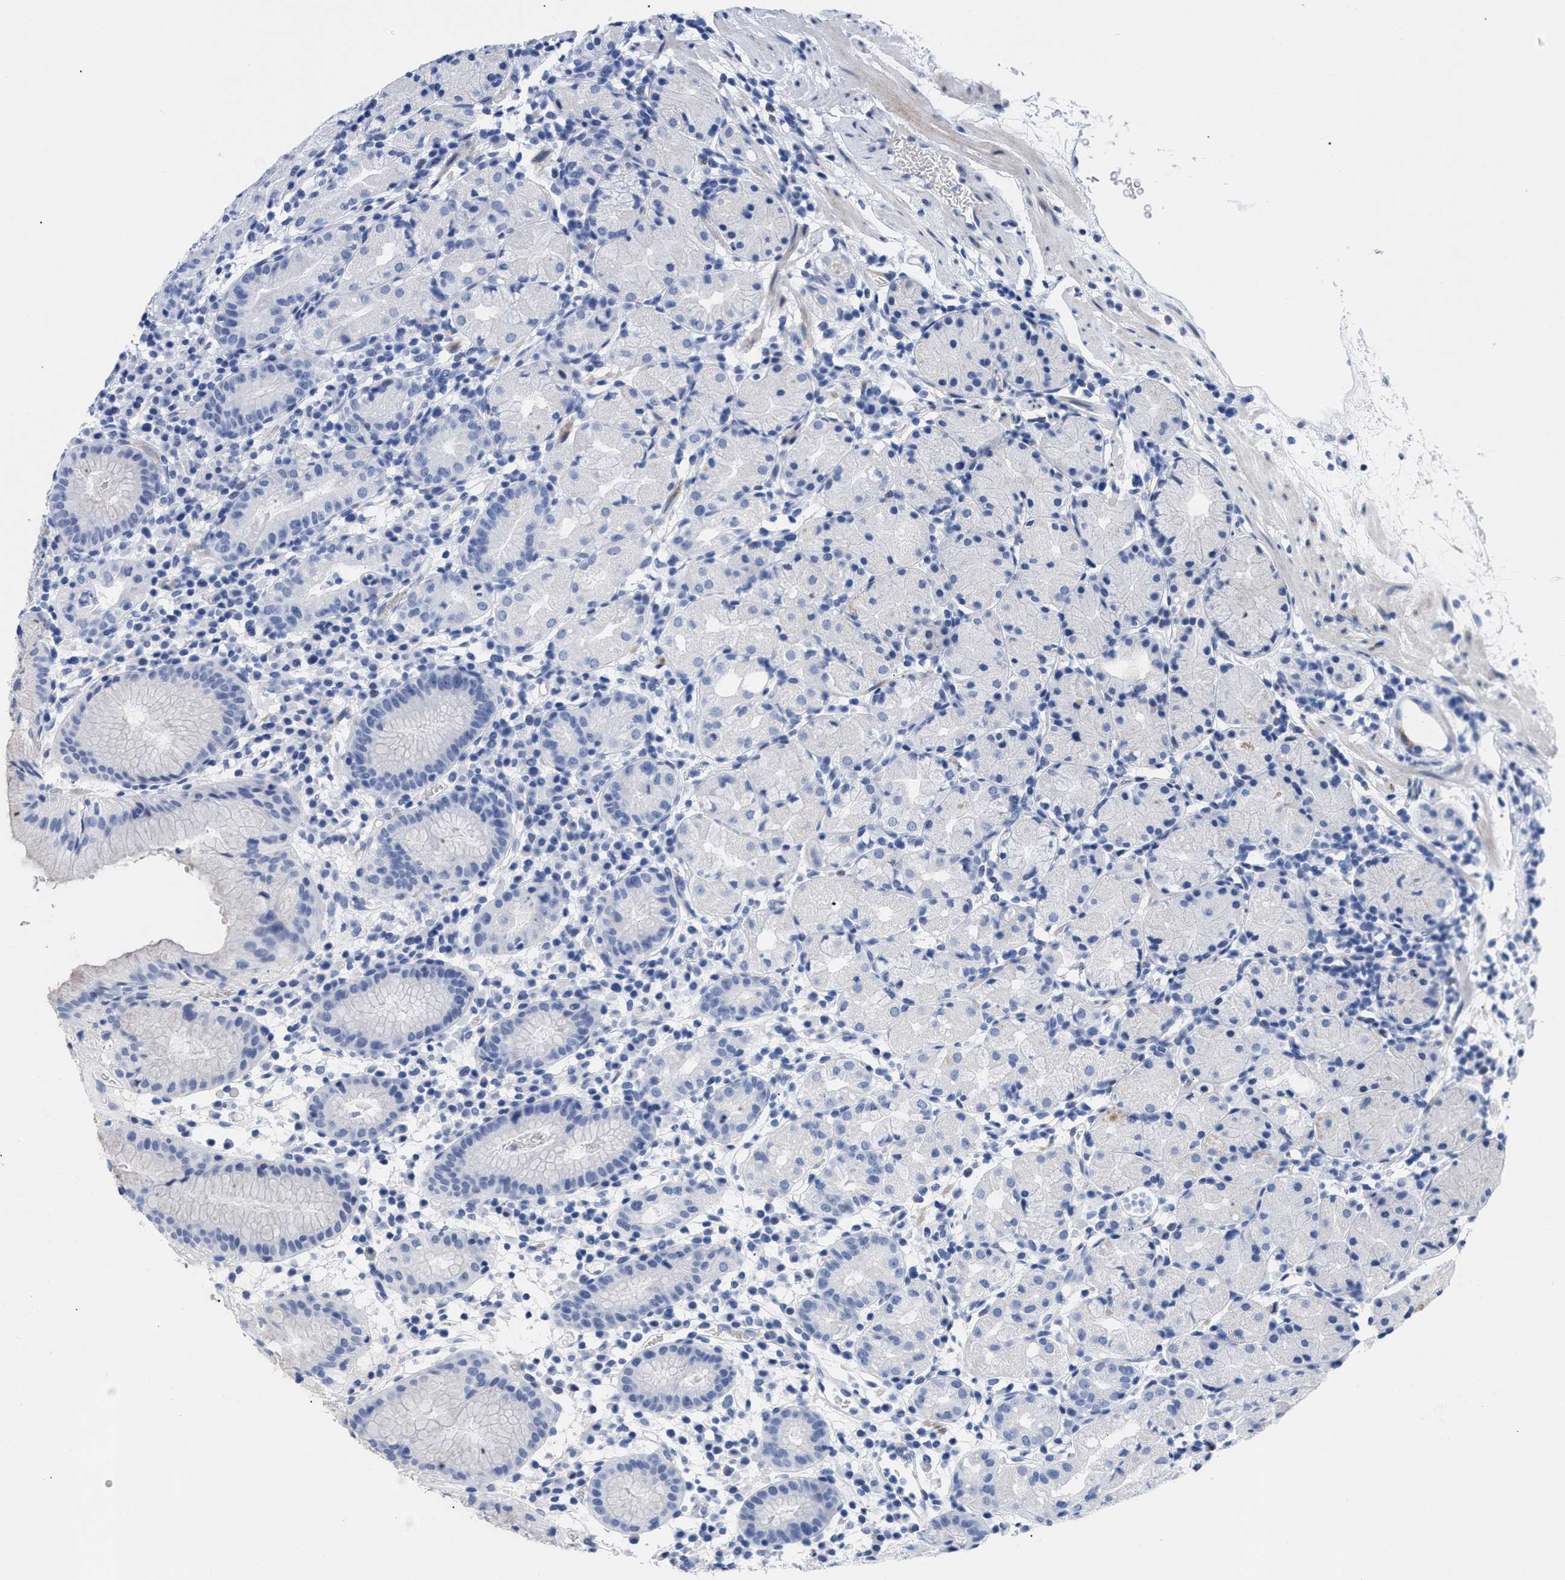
{"staining": {"intensity": "negative", "quantity": "none", "location": "none"}, "tissue": "stomach", "cell_type": "Glandular cells", "image_type": "normal", "snomed": [{"axis": "morphology", "description": "Normal tissue, NOS"}, {"axis": "topography", "description": "Stomach"}, {"axis": "topography", "description": "Stomach, lower"}], "caption": "A micrograph of stomach stained for a protein shows no brown staining in glandular cells.", "gene": "DUSP26", "patient": {"sex": "female", "age": 75}}